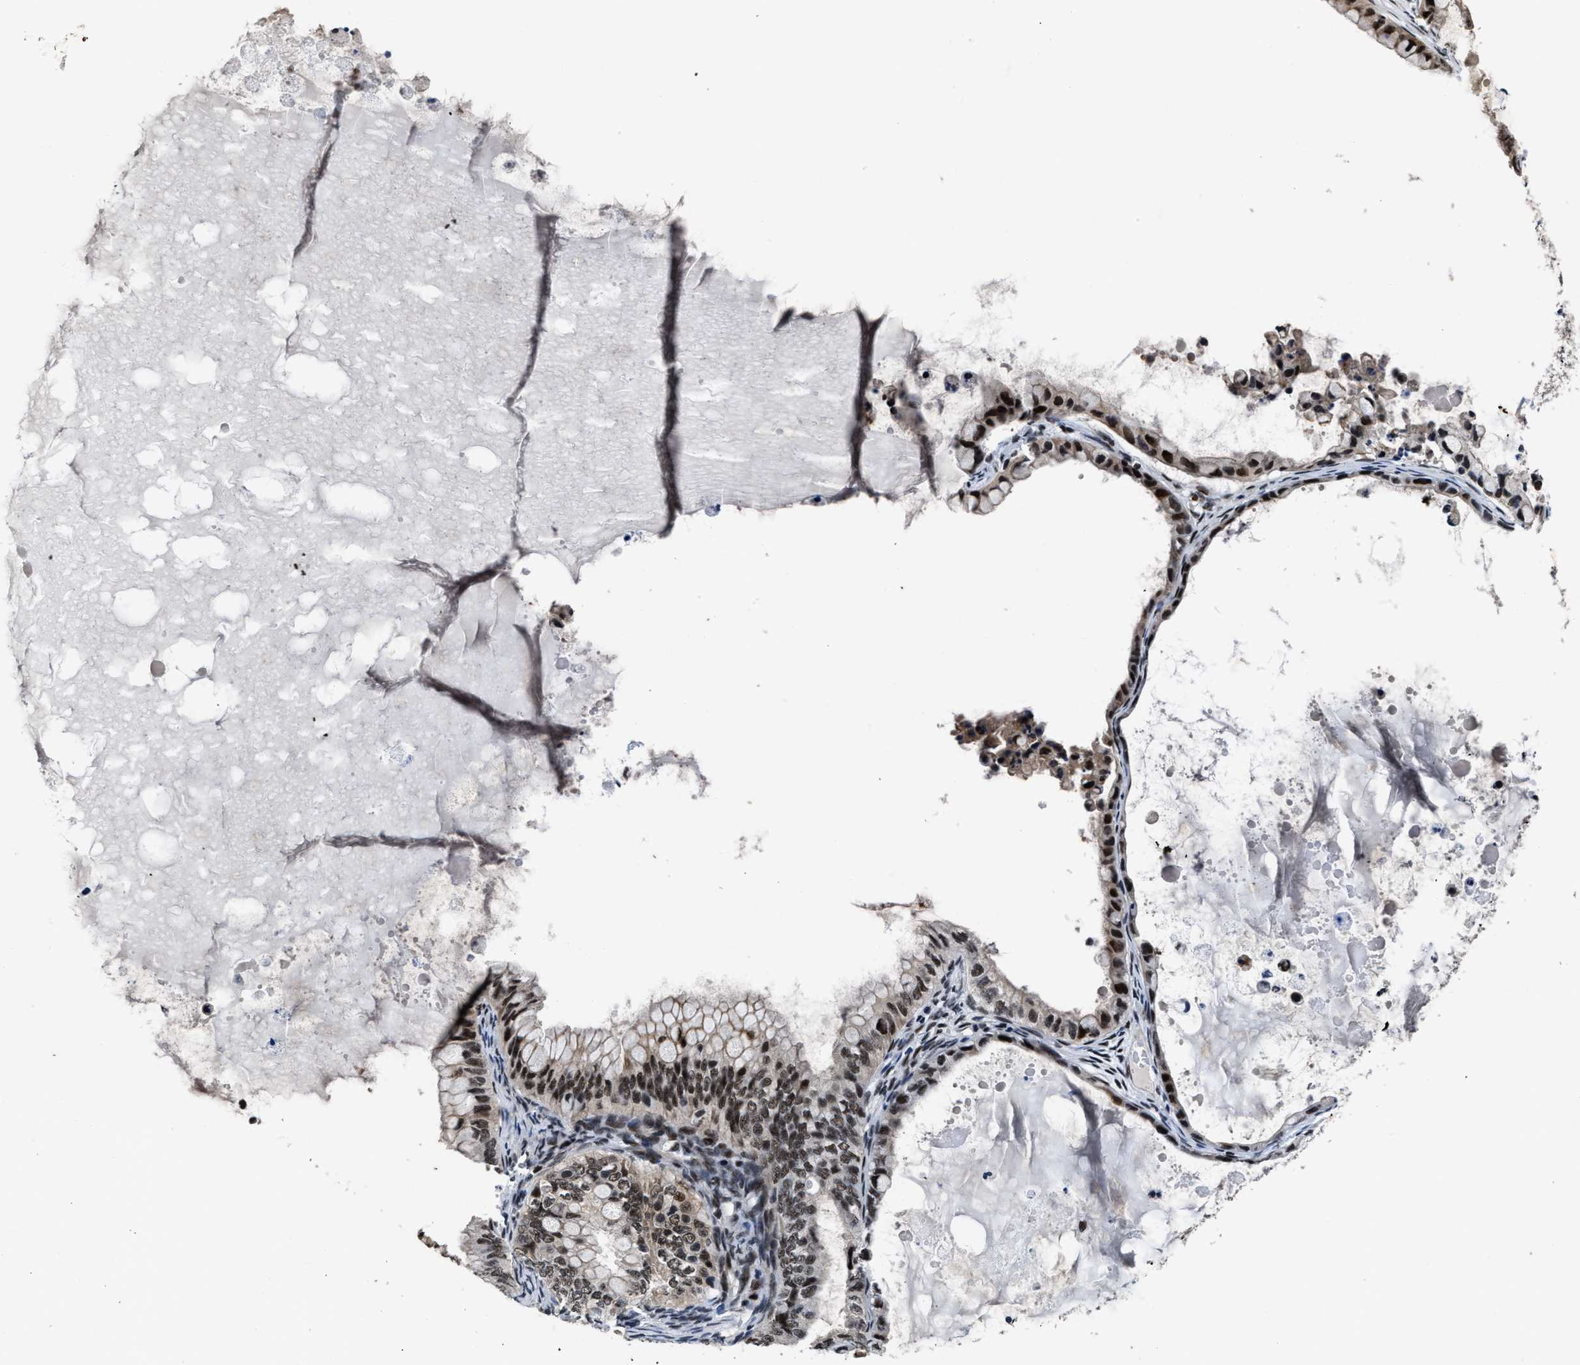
{"staining": {"intensity": "strong", "quantity": ">75%", "location": "nuclear"}, "tissue": "ovarian cancer", "cell_type": "Tumor cells", "image_type": "cancer", "snomed": [{"axis": "morphology", "description": "Cystadenocarcinoma, mucinous, NOS"}, {"axis": "topography", "description": "Ovary"}], "caption": "An immunohistochemistry photomicrograph of neoplastic tissue is shown. Protein staining in brown highlights strong nuclear positivity in ovarian mucinous cystadenocarcinoma within tumor cells.", "gene": "ZNF233", "patient": {"sex": "female", "age": 80}}